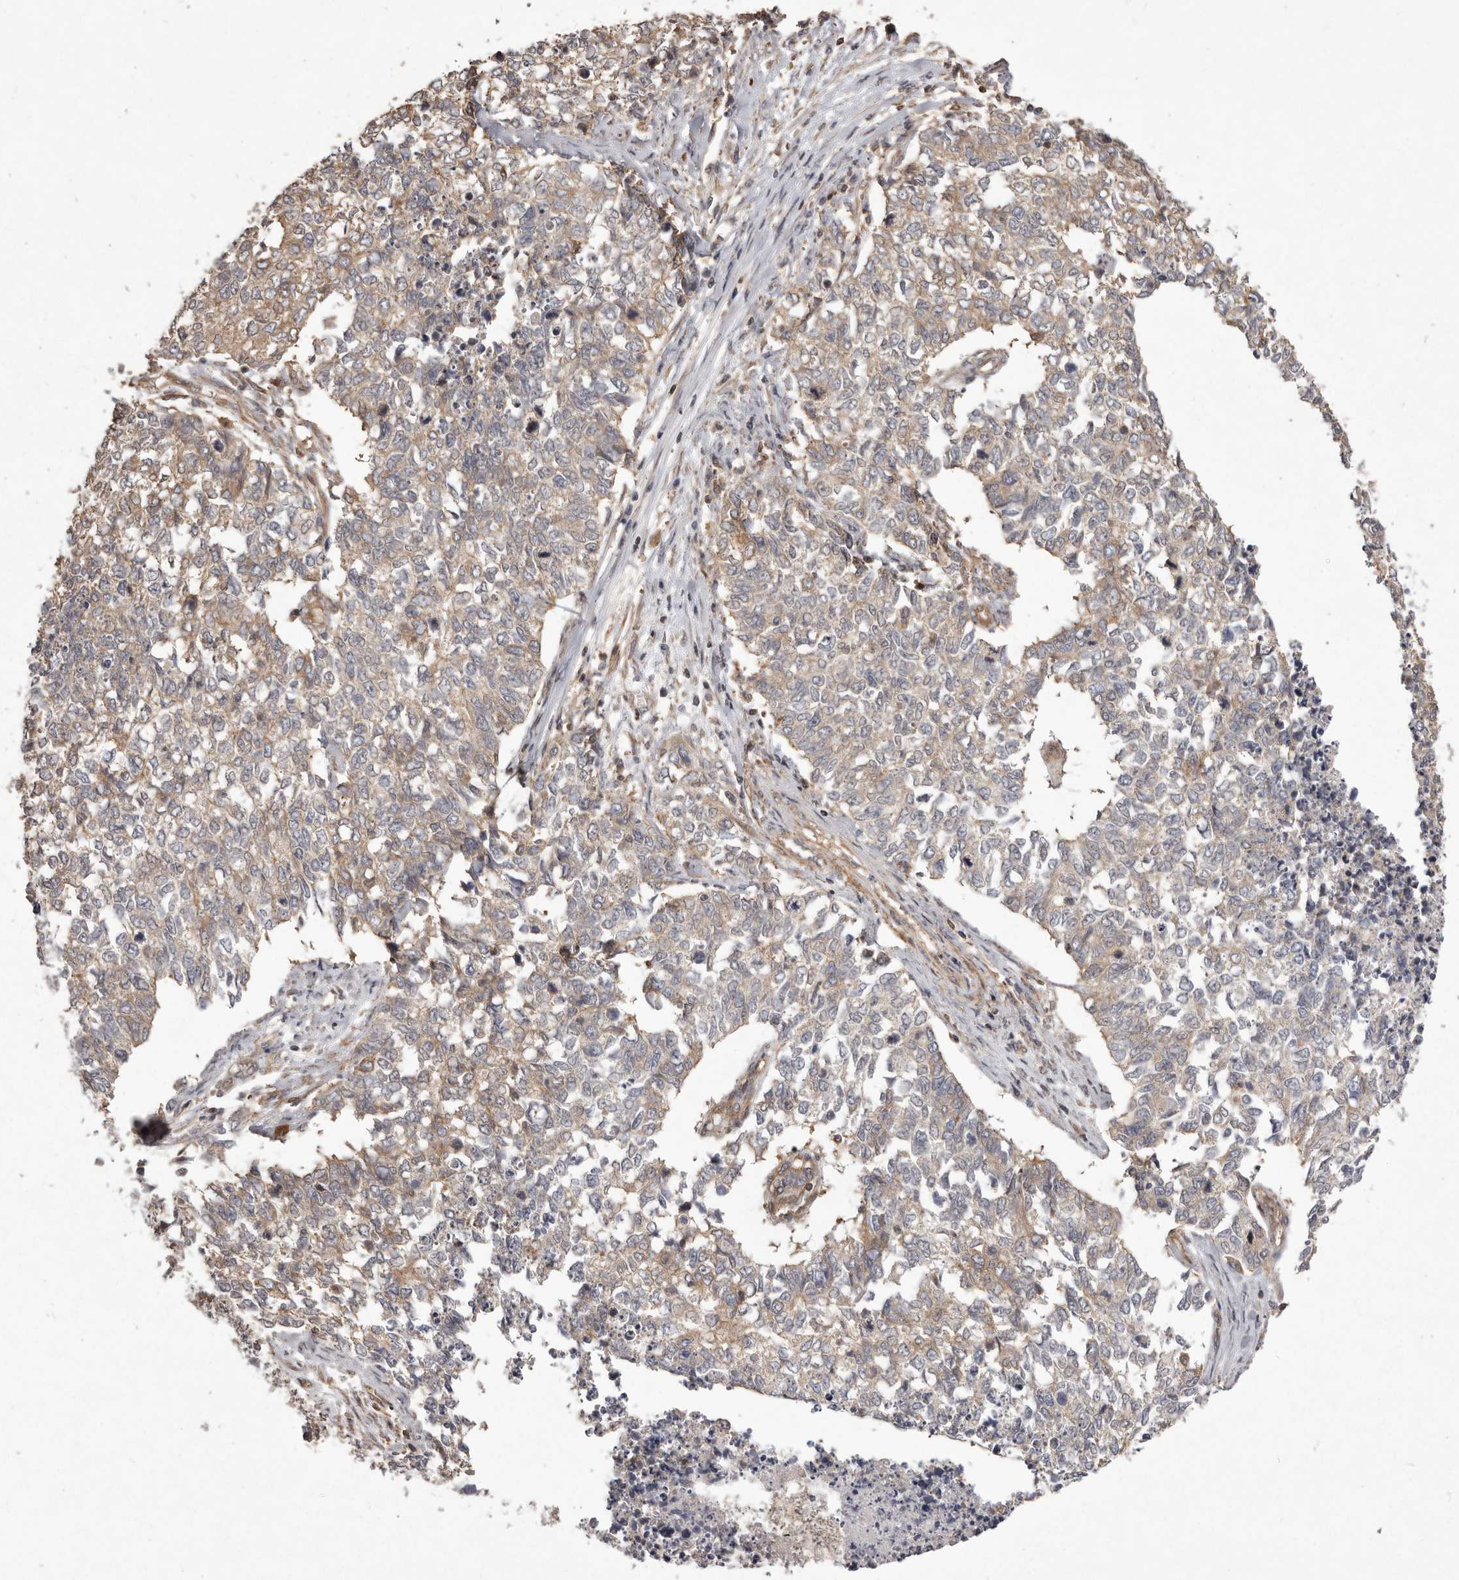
{"staining": {"intensity": "weak", "quantity": ">75%", "location": "cytoplasmic/membranous"}, "tissue": "cervical cancer", "cell_type": "Tumor cells", "image_type": "cancer", "snomed": [{"axis": "morphology", "description": "Squamous cell carcinoma, NOS"}, {"axis": "topography", "description": "Cervix"}], "caption": "The histopathology image demonstrates staining of cervical cancer (squamous cell carcinoma), revealing weak cytoplasmic/membranous protein staining (brown color) within tumor cells.", "gene": "NFKBIA", "patient": {"sex": "female", "age": 63}}